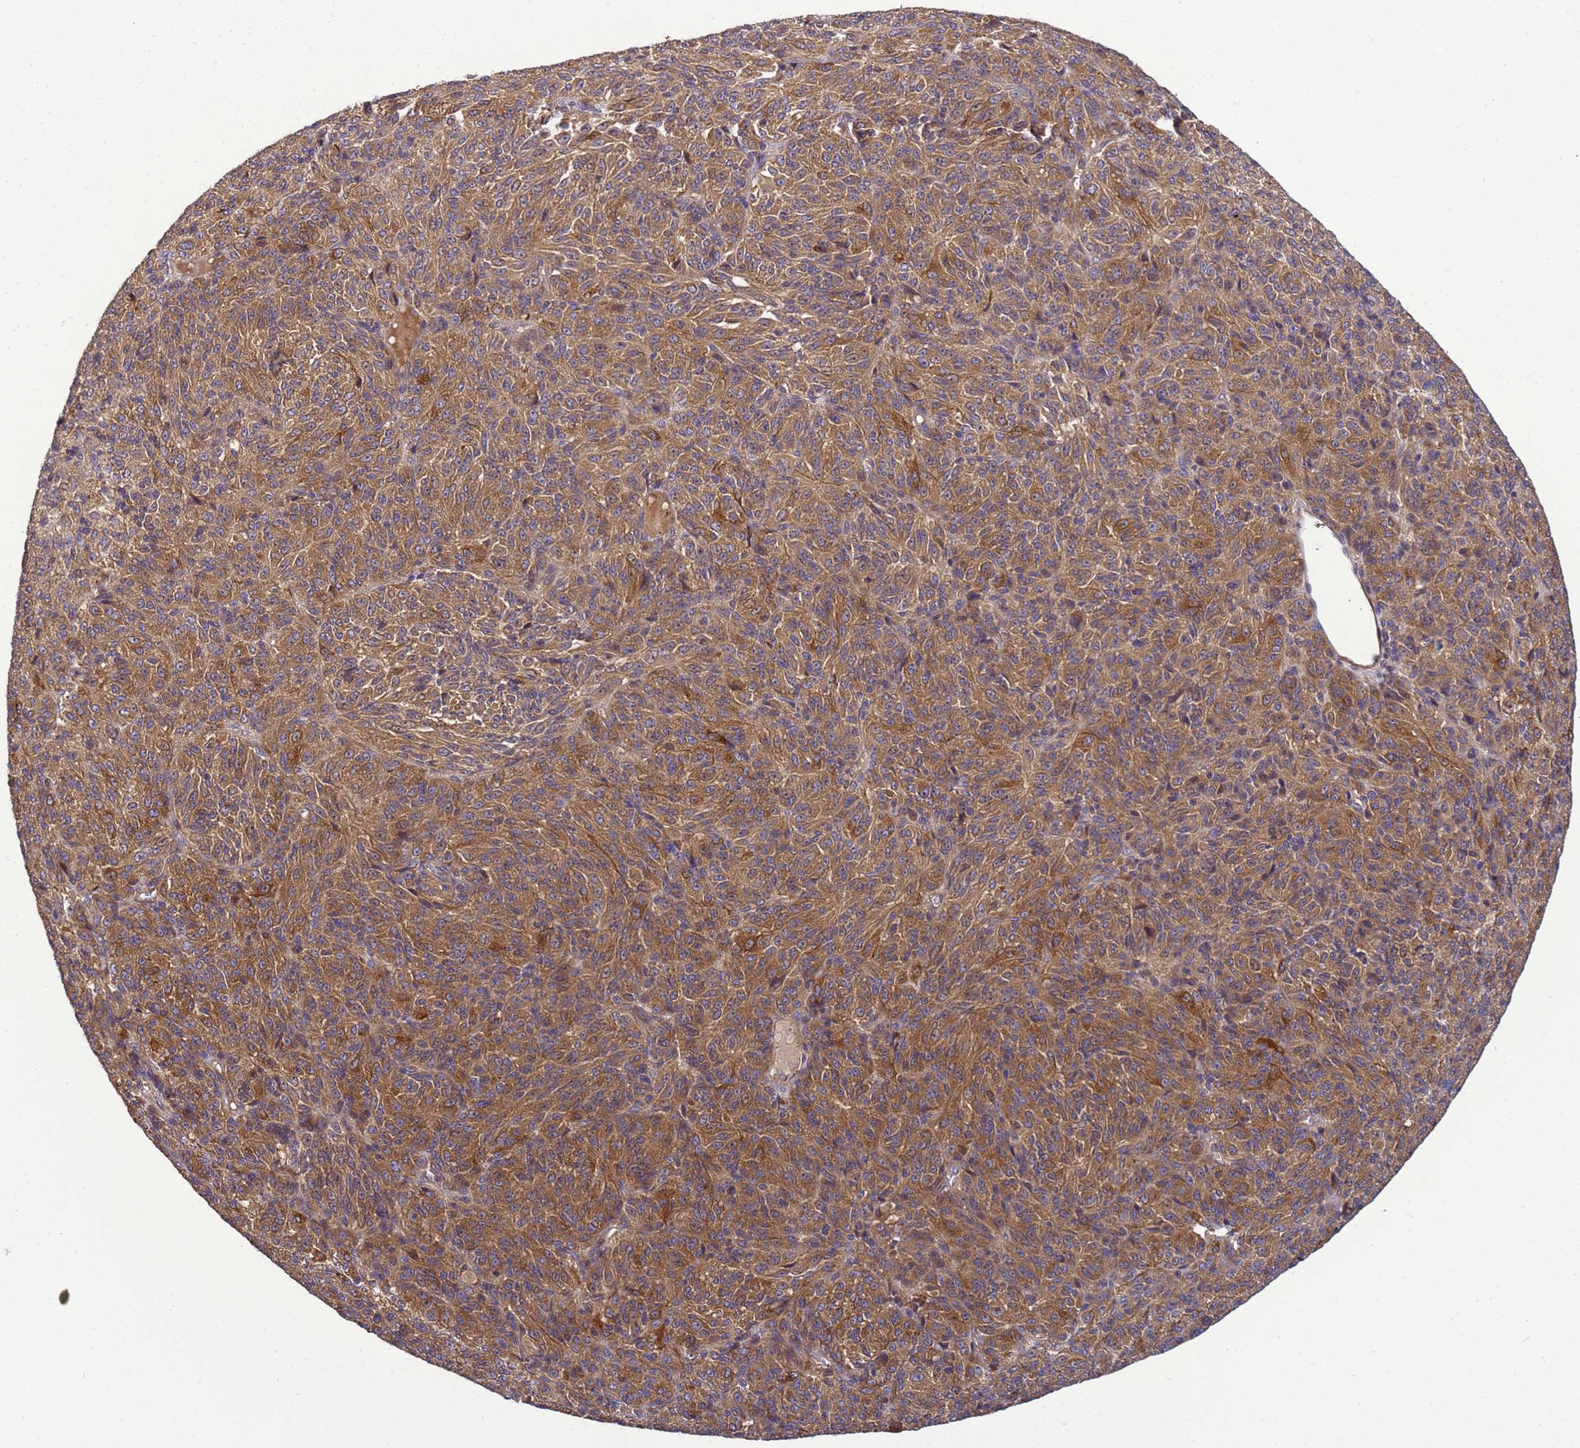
{"staining": {"intensity": "strong", "quantity": ">75%", "location": "cytoplasmic/membranous"}, "tissue": "melanoma", "cell_type": "Tumor cells", "image_type": "cancer", "snomed": [{"axis": "morphology", "description": "Malignant melanoma, Metastatic site"}, {"axis": "topography", "description": "Brain"}], "caption": "Strong cytoplasmic/membranous expression for a protein is seen in approximately >75% of tumor cells of melanoma using immunohistochemistry (IHC).", "gene": "BECN1", "patient": {"sex": "female", "age": 56}}